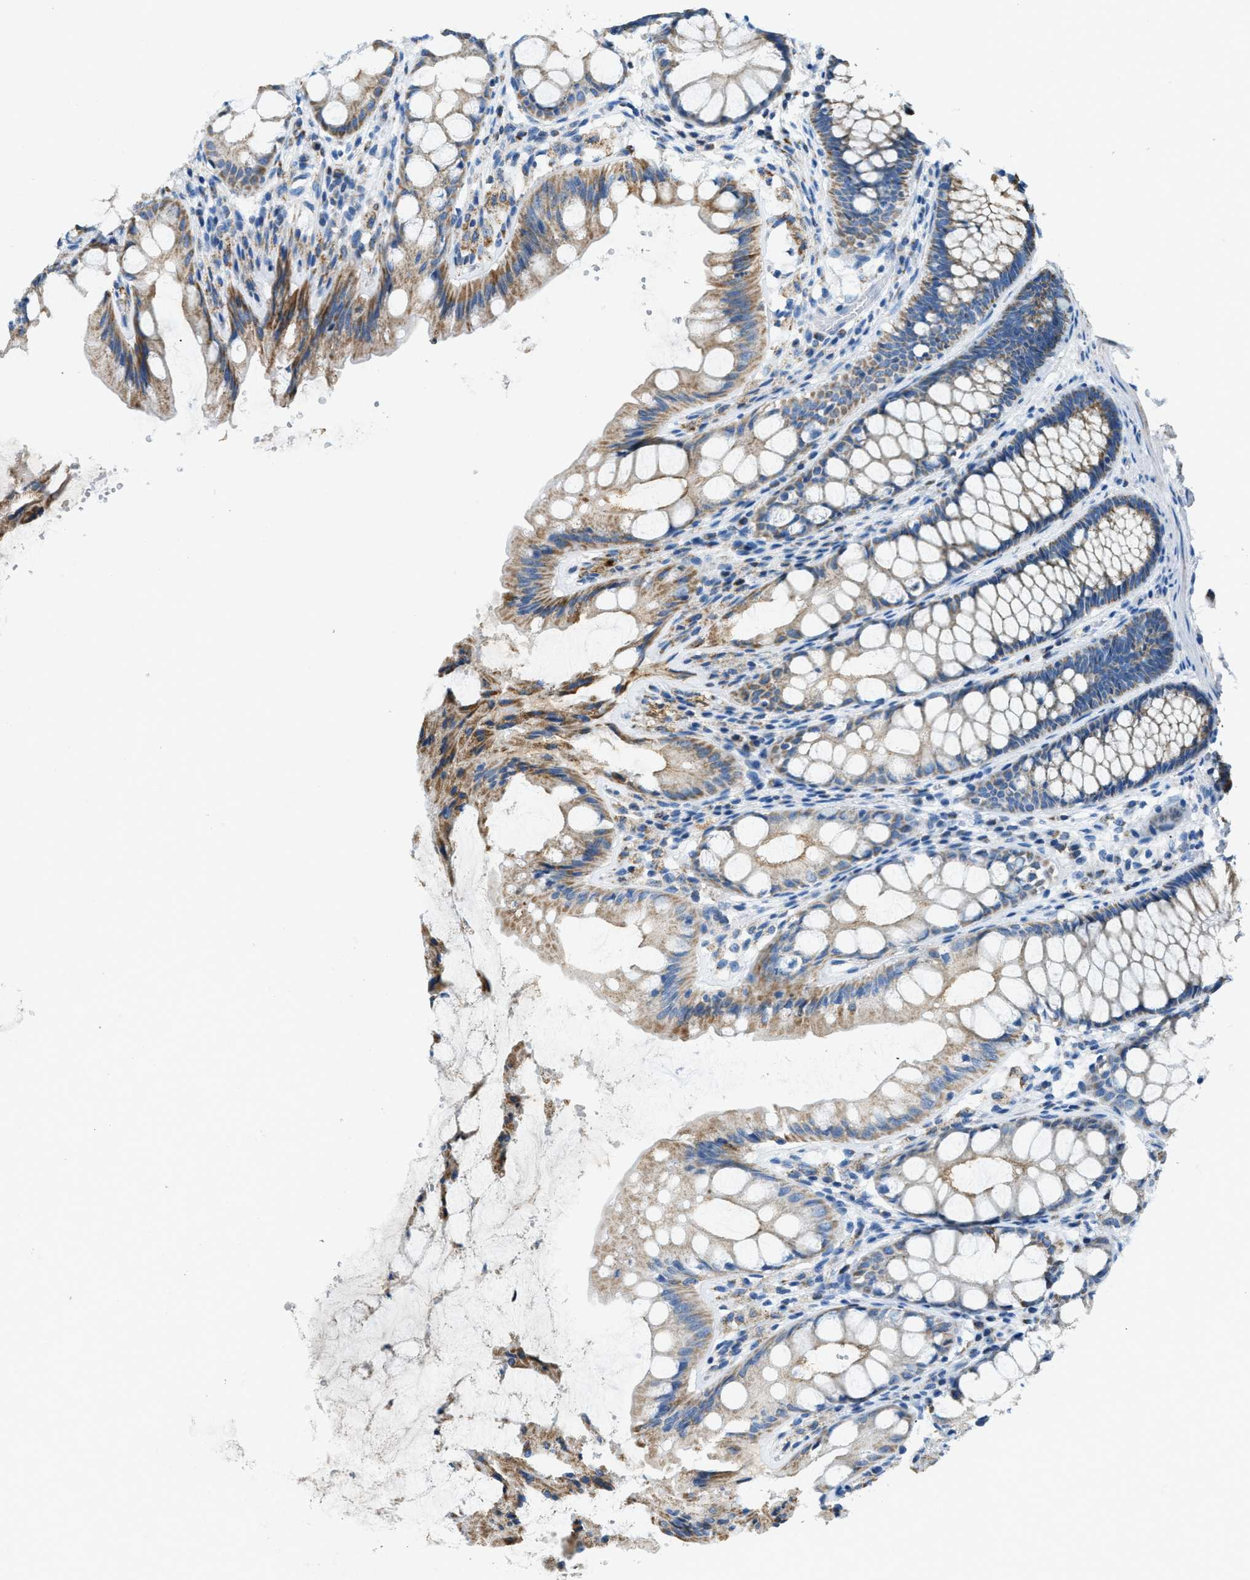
{"staining": {"intensity": "negative", "quantity": "none", "location": "none"}, "tissue": "colon", "cell_type": "Endothelial cells", "image_type": "normal", "snomed": [{"axis": "morphology", "description": "Normal tissue, NOS"}, {"axis": "topography", "description": "Colon"}], "caption": "Colon stained for a protein using IHC displays no expression endothelial cells.", "gene": "ACADVL", "patient": {"sex": "male", "age": 47}}